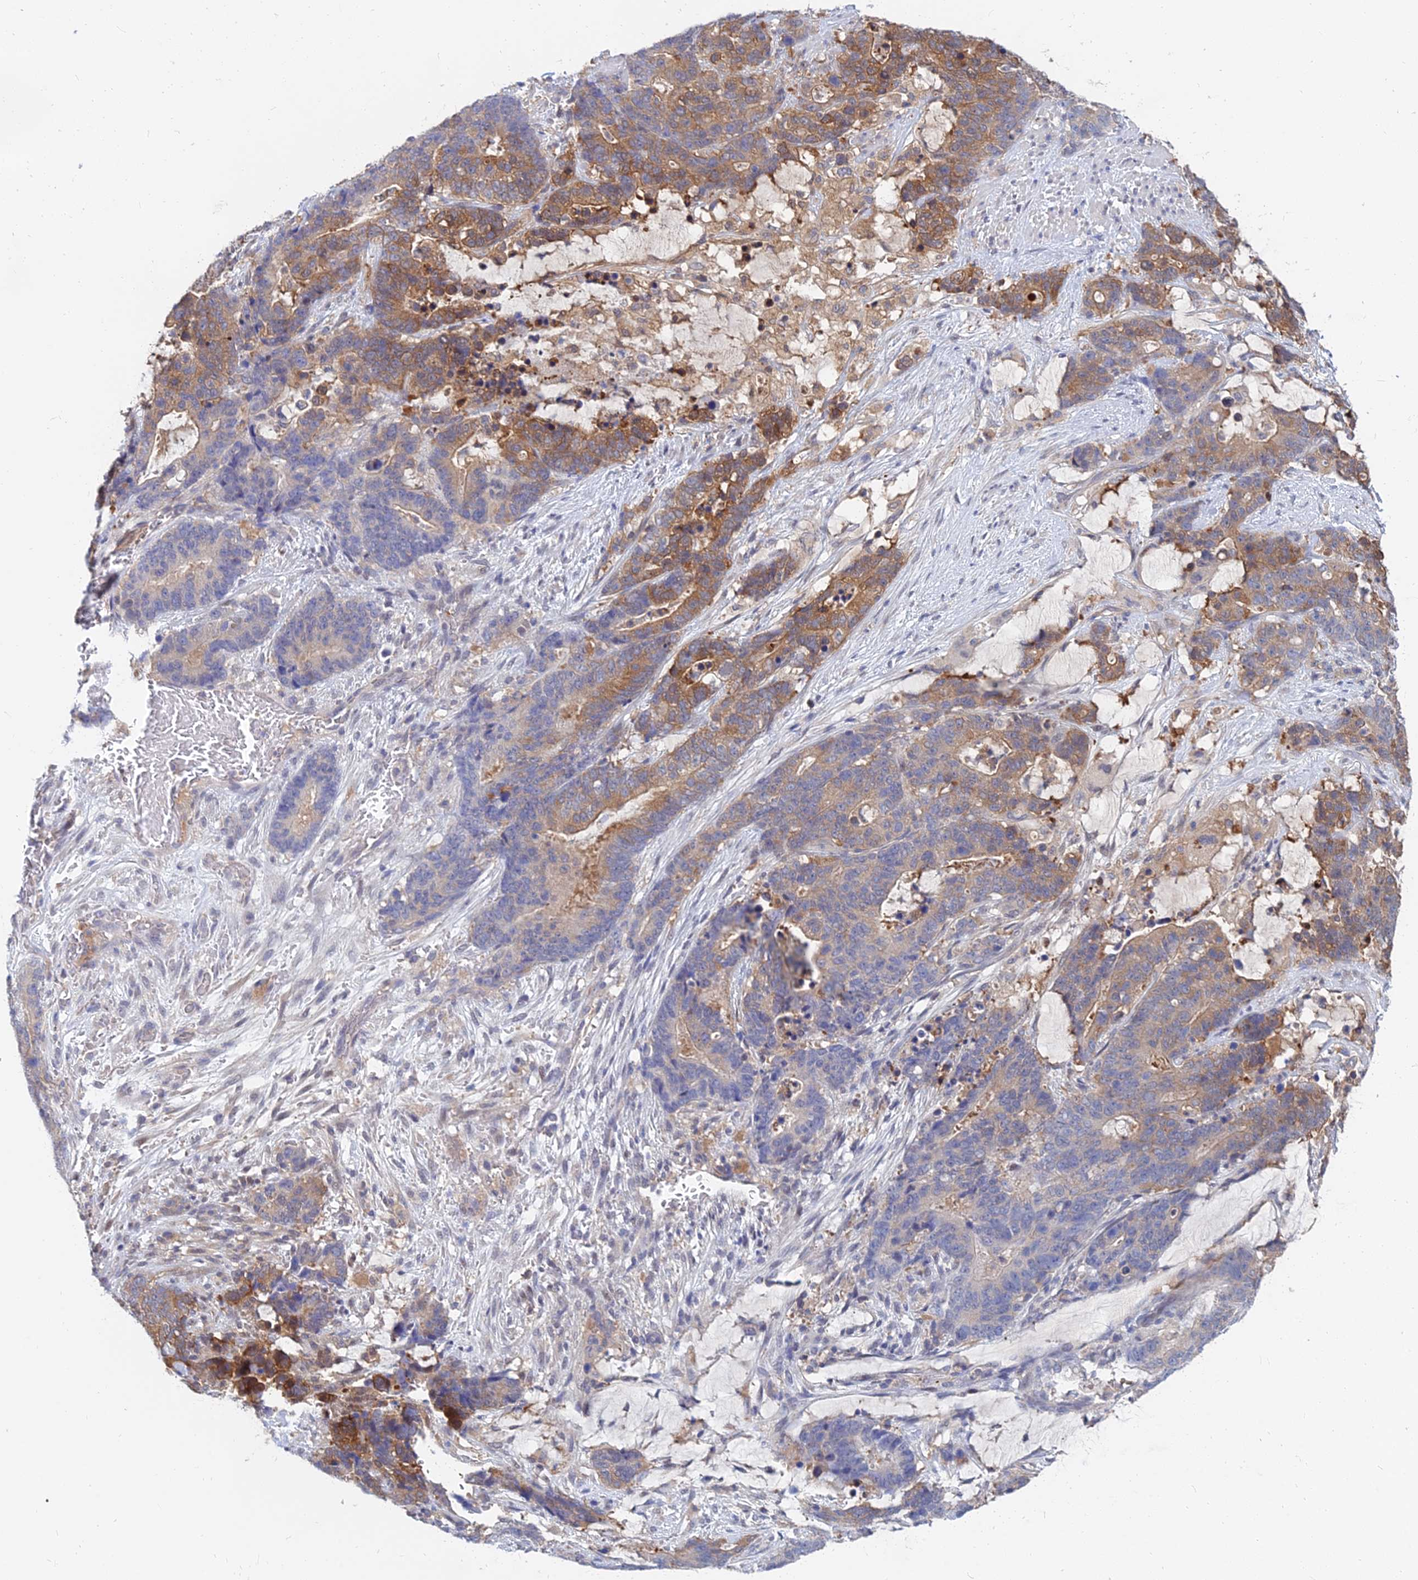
{"staining": {"intensity": "moderate", "quantity": "25%-75%", "location": "cytoplasmic/membranous"}, "tissue": "stomach cancer", "cell_type": "Tumor cells", "image_type": "cancer", "snomed": [{"axis": "morphology", "description": "Adenocarcinoma, NOS"}, {"axis": "topography", "description": "Stomach"}], "caption": "DAB (3,3'-diaminobenzidine) immunohistochemical staining of human stomach adenocarcinoma reveals moderate cytoplasmic/membranous protein staining in approximately 25%-75% of tumor cells. Nuclei are stained in blue.", "gene": "B3GALT4", "patient": {"sex": "female", "age": 76}}